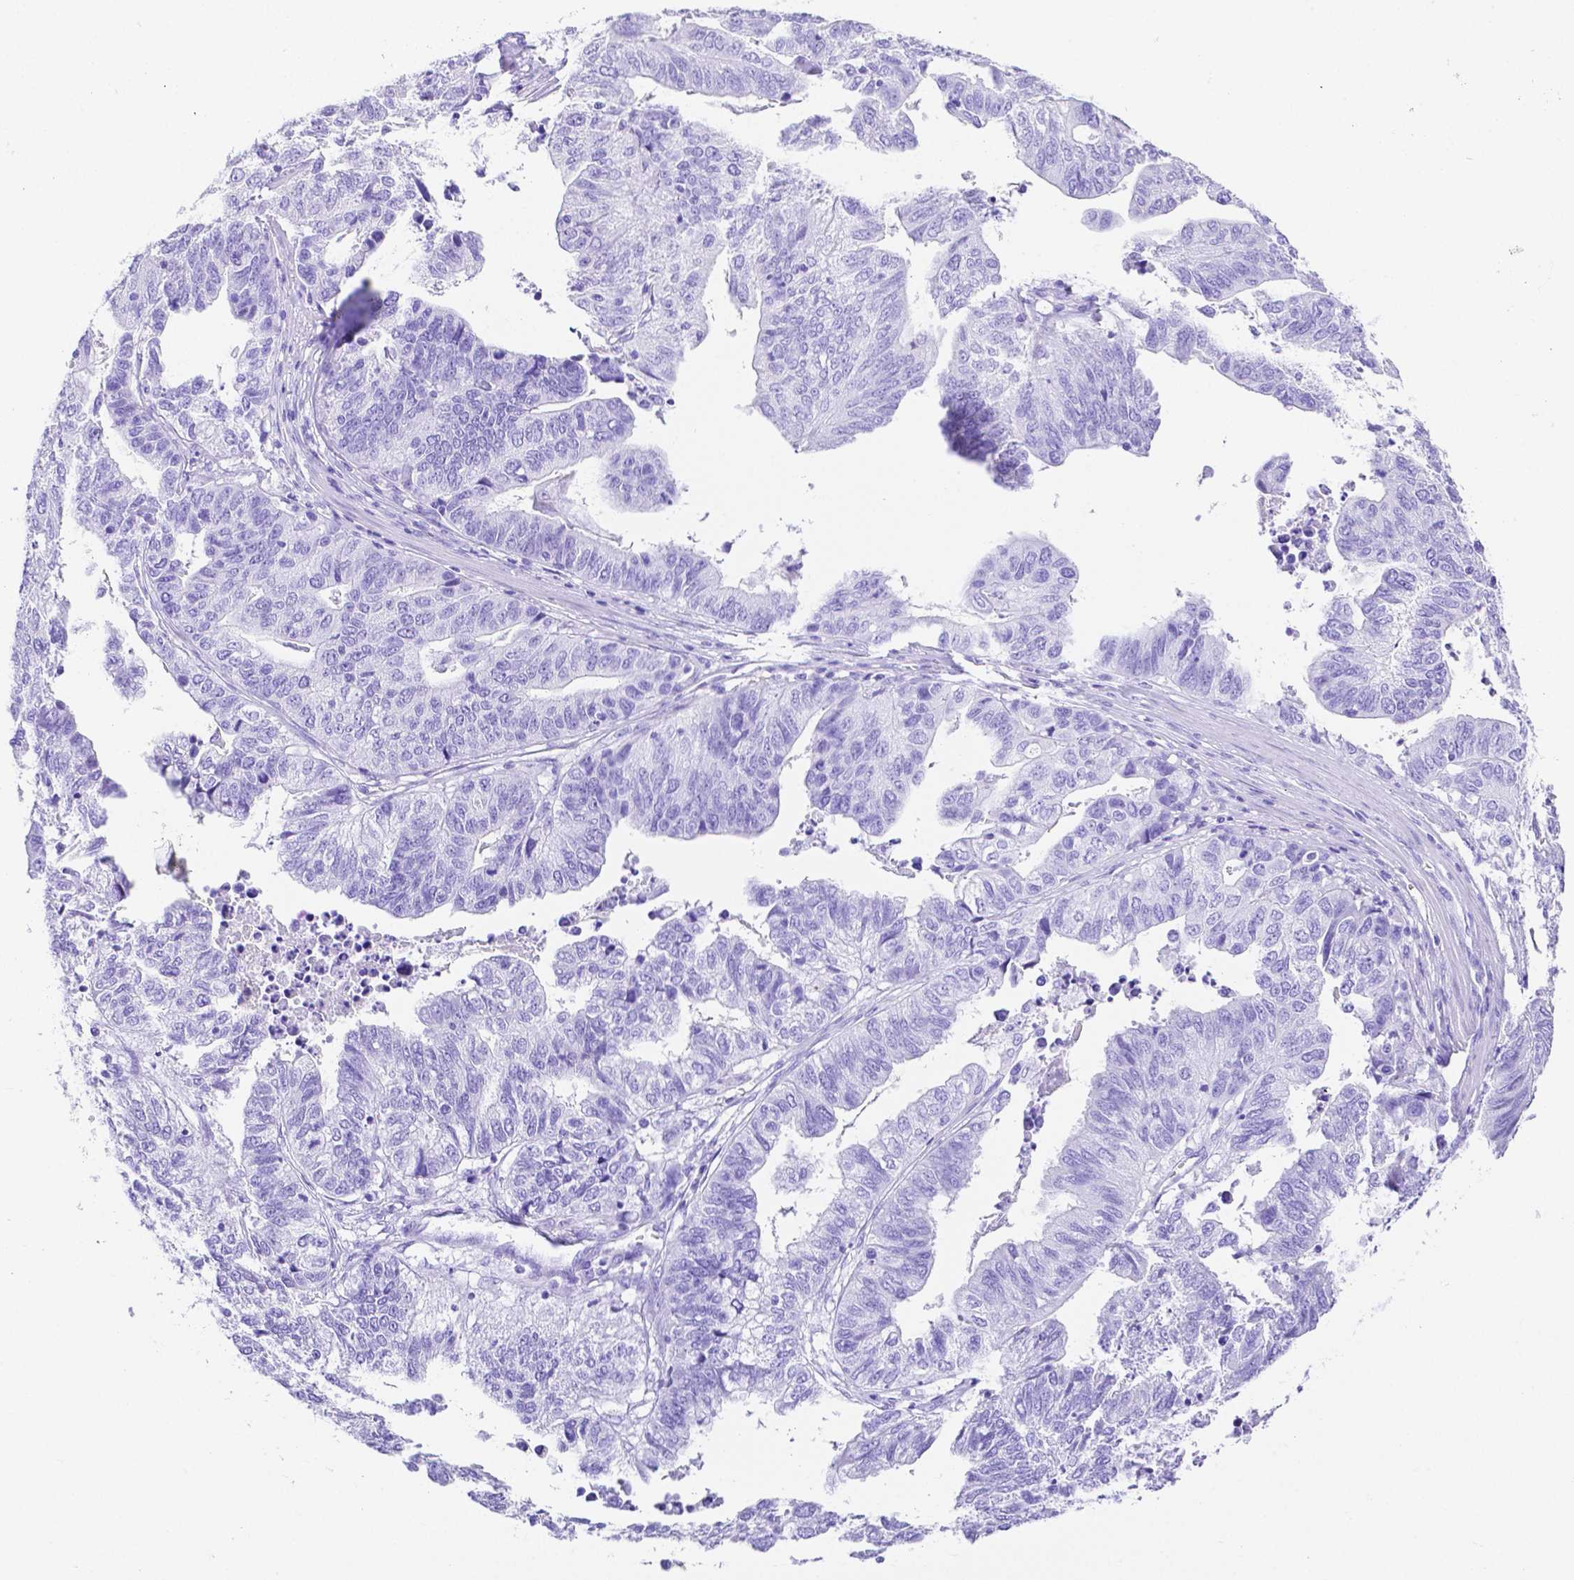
{"staining": {"intensity": "negative", "quantity": "none", "location": "none"}, "tissue": "stomach cancer", "cell_type": "Tumor cells", "image_type": "cancer", "snomed": [{"axis": "morphology", "description": "Adenocarcinoma, NOS"}, {"axis": "topography", "description": "Stomach, upper"}], "caption": "IHC of stomach adenocarcinoma demonstrates no positivity in tumor cells.", "gene": "SMR3A", "patient": {"sex": "female", "age": 67}}